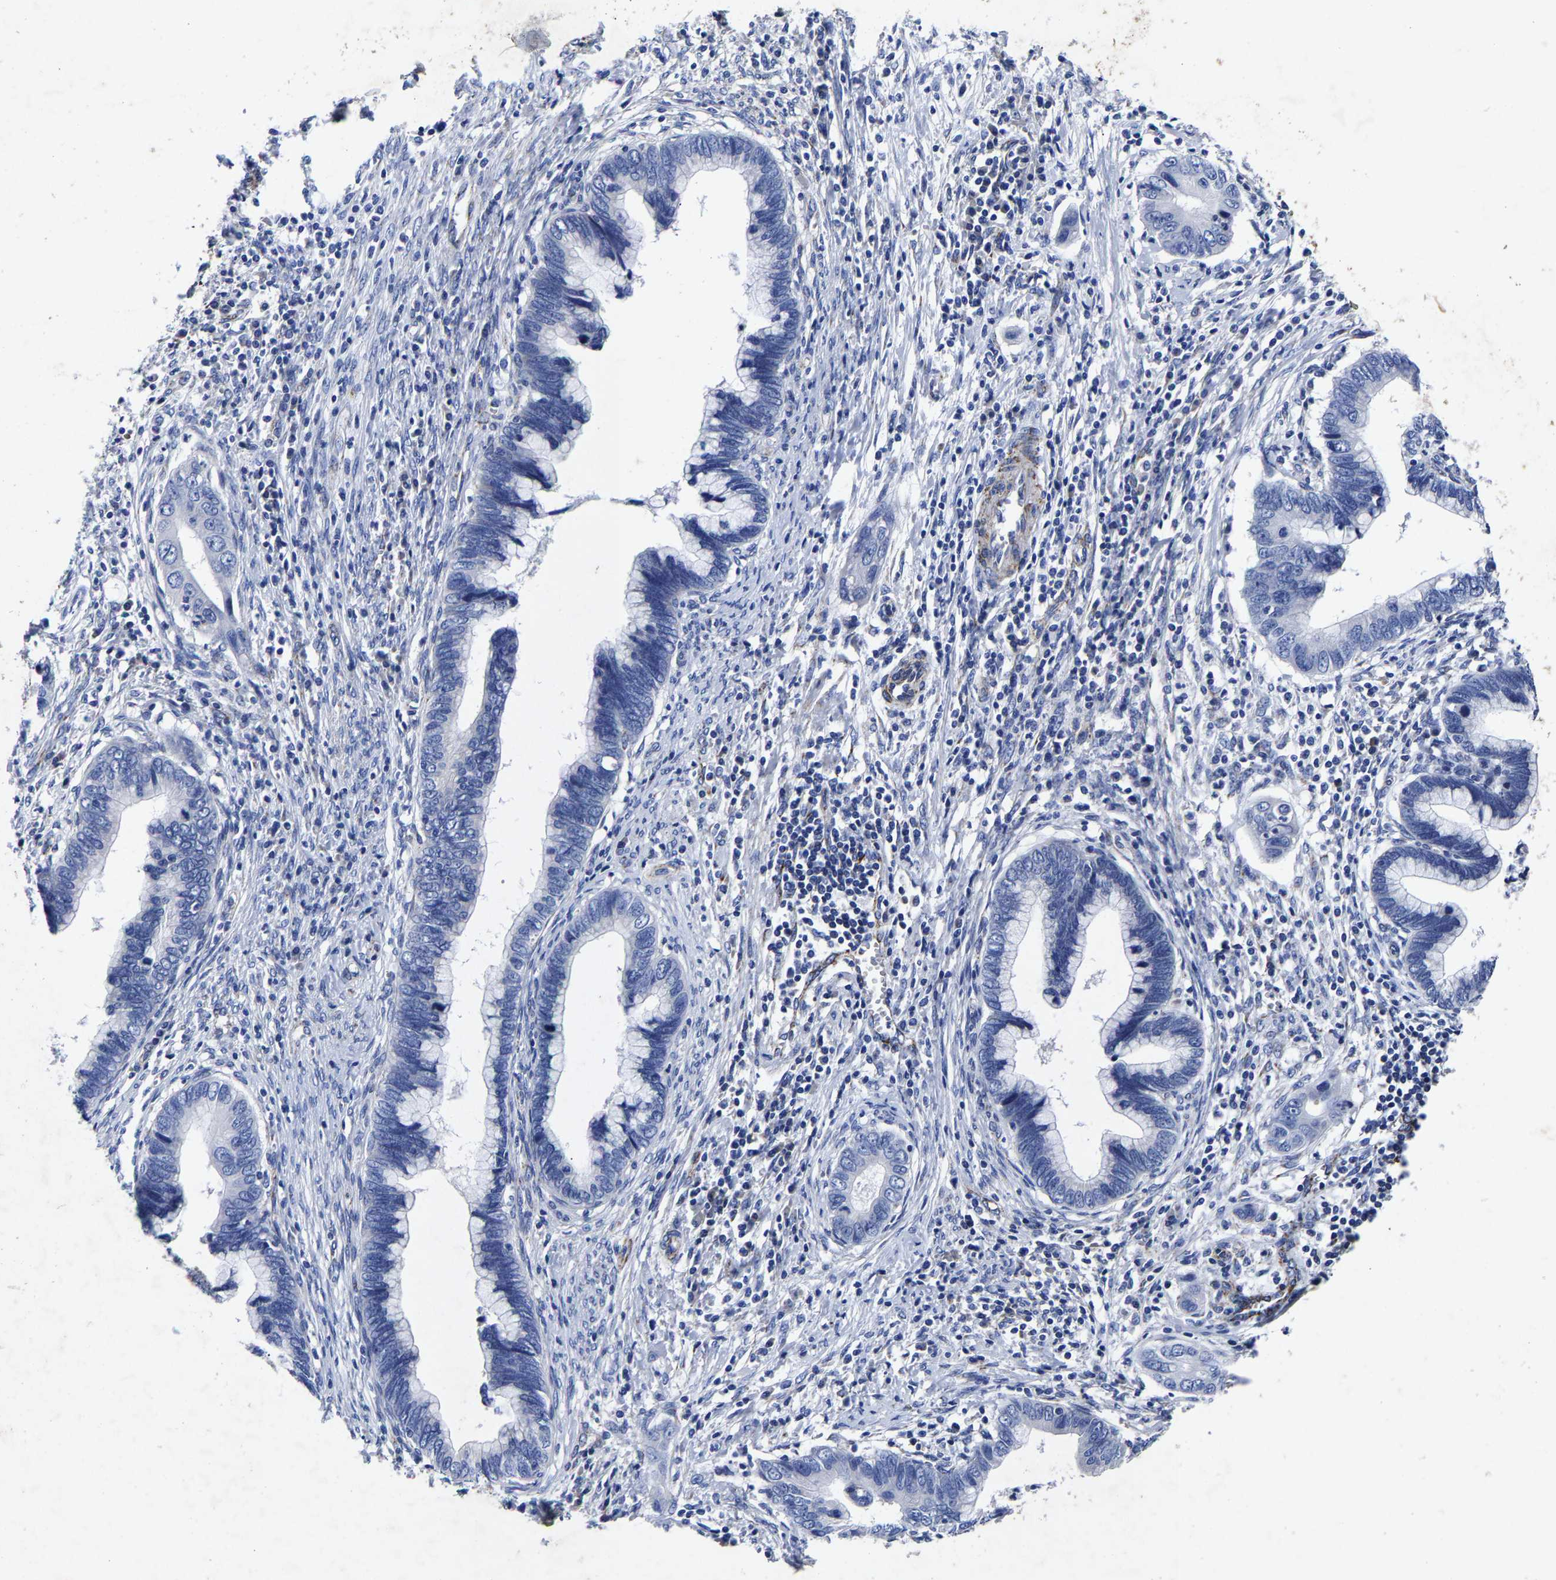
{"staining": {"intensity": "negative", "quantity": "none", "location": "none"}, "tissue": "cervical cancer", "cell_type": "Tumor cells", "image_type": "cancer", "snomed": [{"axis": "morphology", "description": "Adenocarcinoma, NOS"}, {"axis": "topography", "description": "Cervix"}], "caption": "The image shows no staining of tumor cells in cervical adenocarcinoma.", "gene": "AASS", "patient": {"sex": "female", "age": 44}}